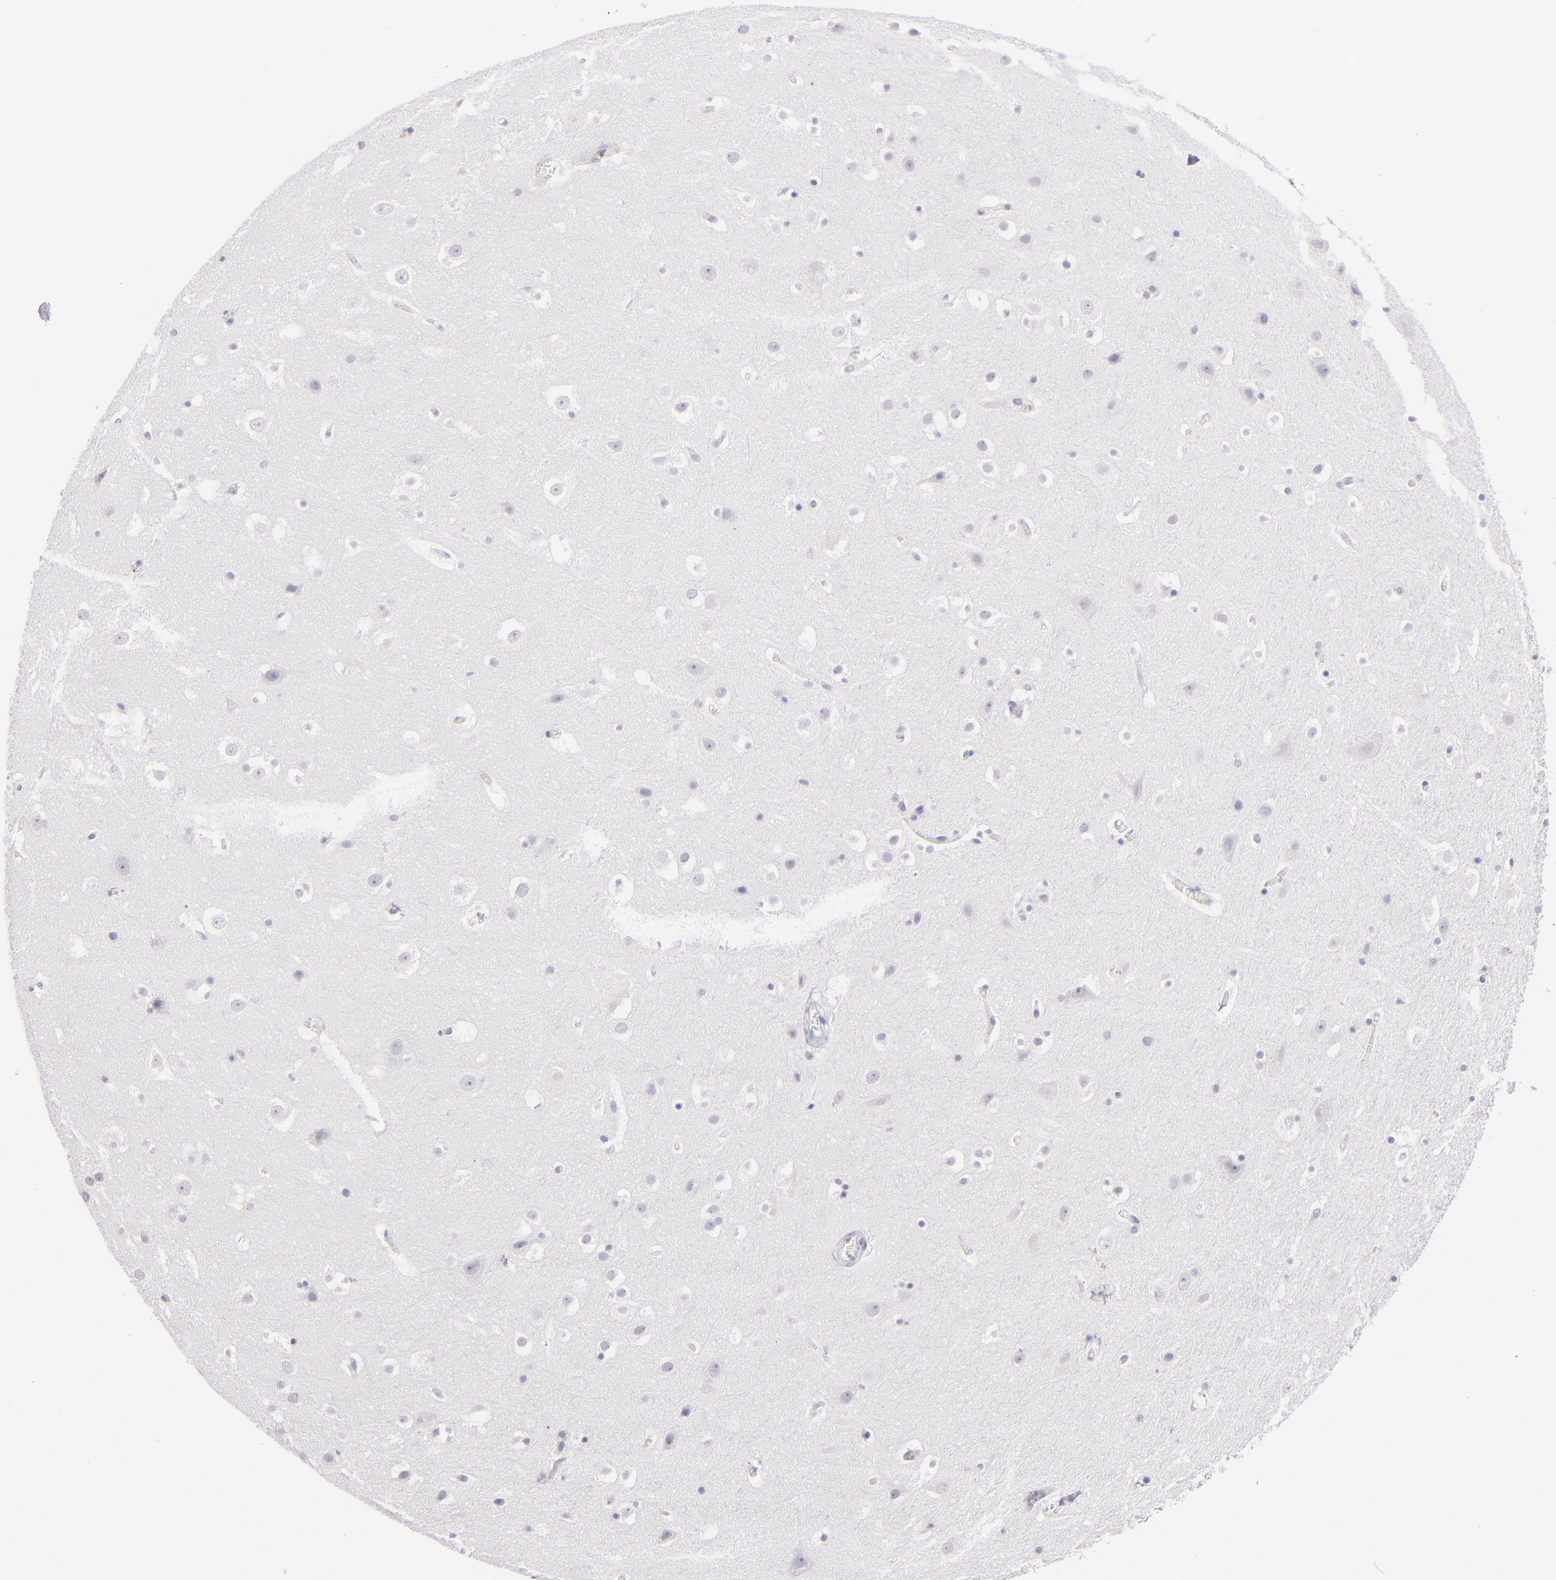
{"staining": {"intensity": "negative", "quantity": "none", "location": "none"}, "tissue": "hippocampus", "cell_type": "Glial cells", "image_type": "normal", "snomed": [{"axis": "morphology", "description": "Normal tissue, NOS"}, {"axis": "topography", "description": "Hippocampus"}], "caption": "This is an IHC micrograph of normal human hippocampus. There is no expression in glial cells.", "gene": "IL2RA", "patient": {"sex": "male", "age": 45}}